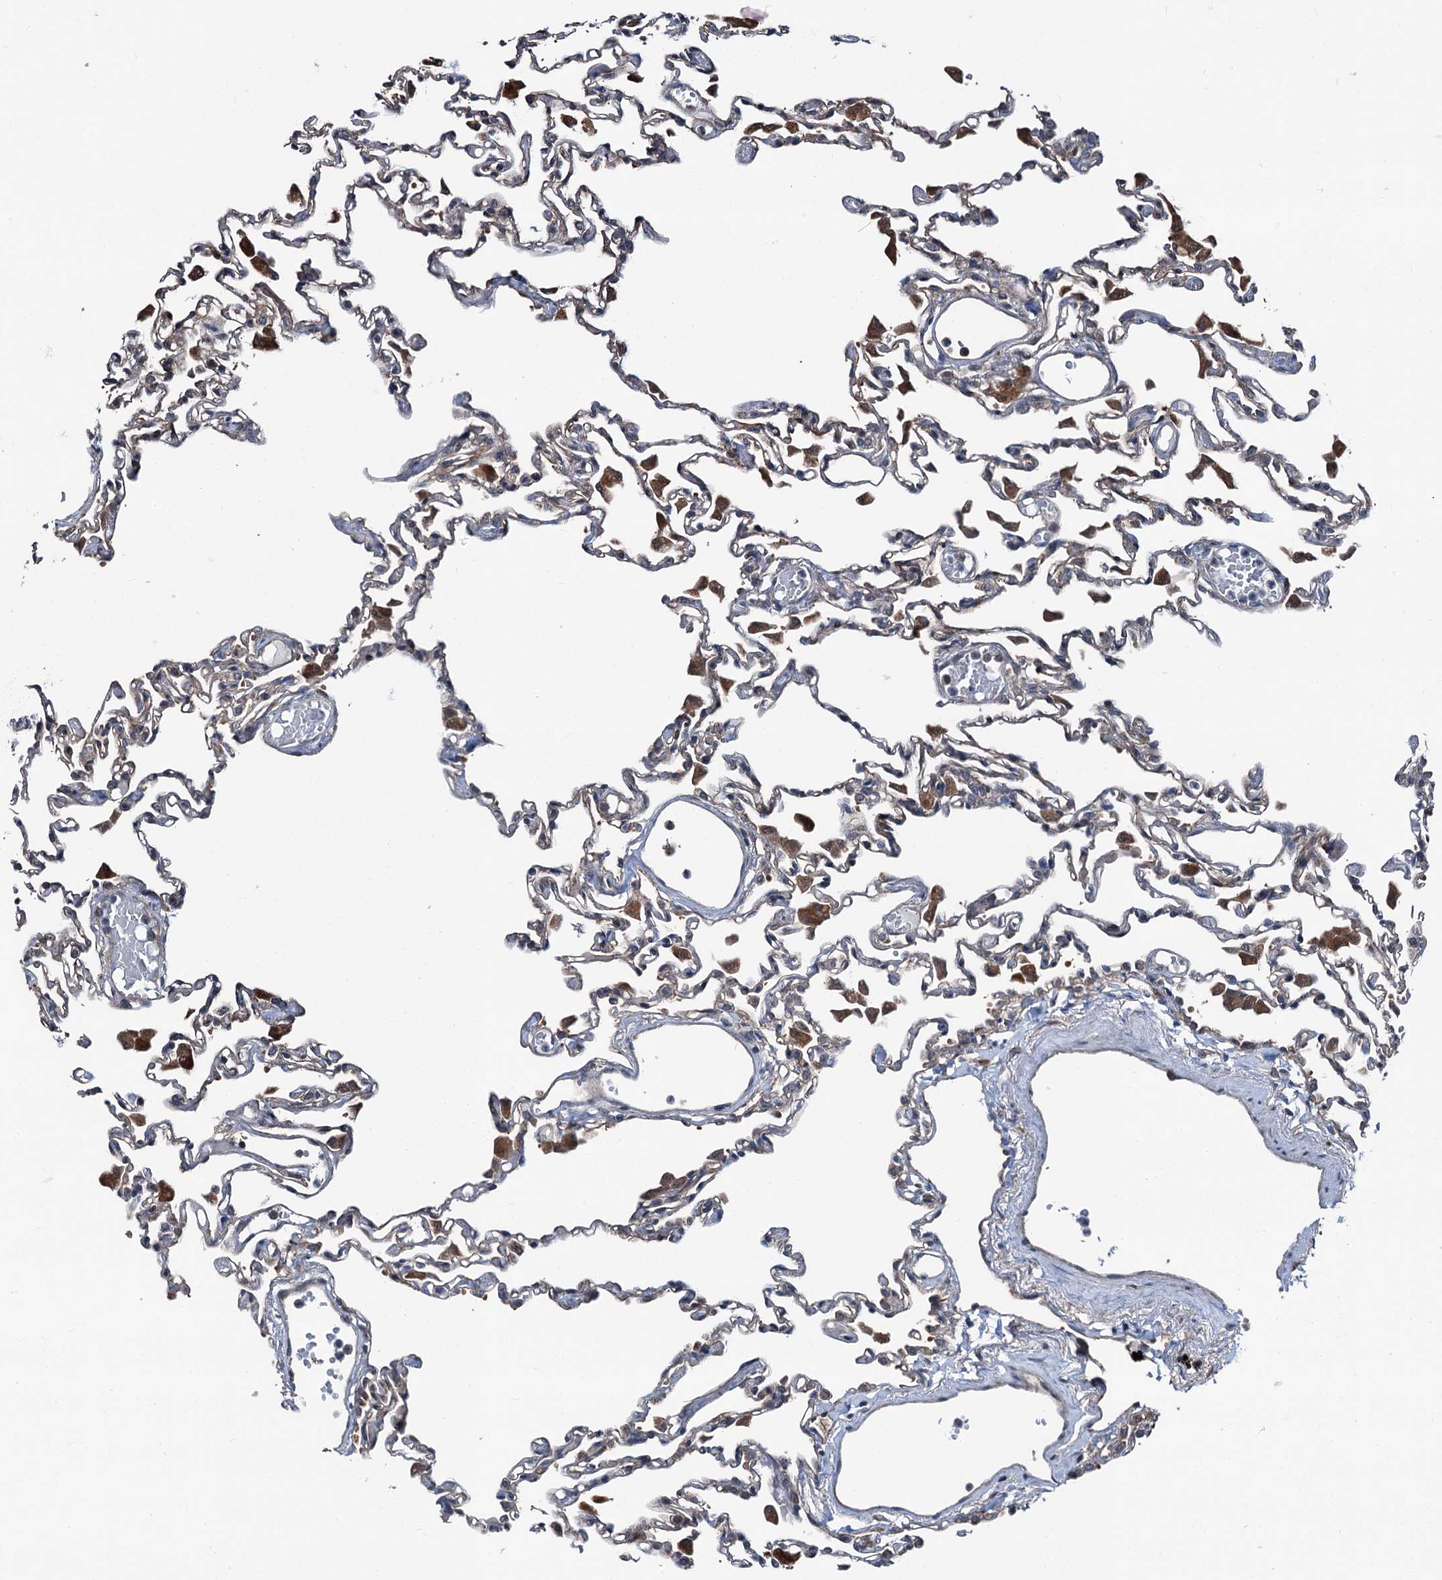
{"staining": {"intensity": "negative", "quantity": "none", "location": "none"}, "tissue": "lung", "cell_type": "Alveolar cells", "image_type": "normal", "snomed": [{"axis": "morphology", "description": "Normal tissue, NOS"}, {"axis": "topography", "description": "Bronchus"}, {"axis": "topography", "description": "Lung"}], "caption": "The micrograph exhibits no staining of alveolar cells in unremarkable lung. The staining is performed using DAB brown chromogen with nuclei counter-stained in using hematoxylin.", "gene": "PSMD13", "patient": {"sex": "female", "age": 49}}